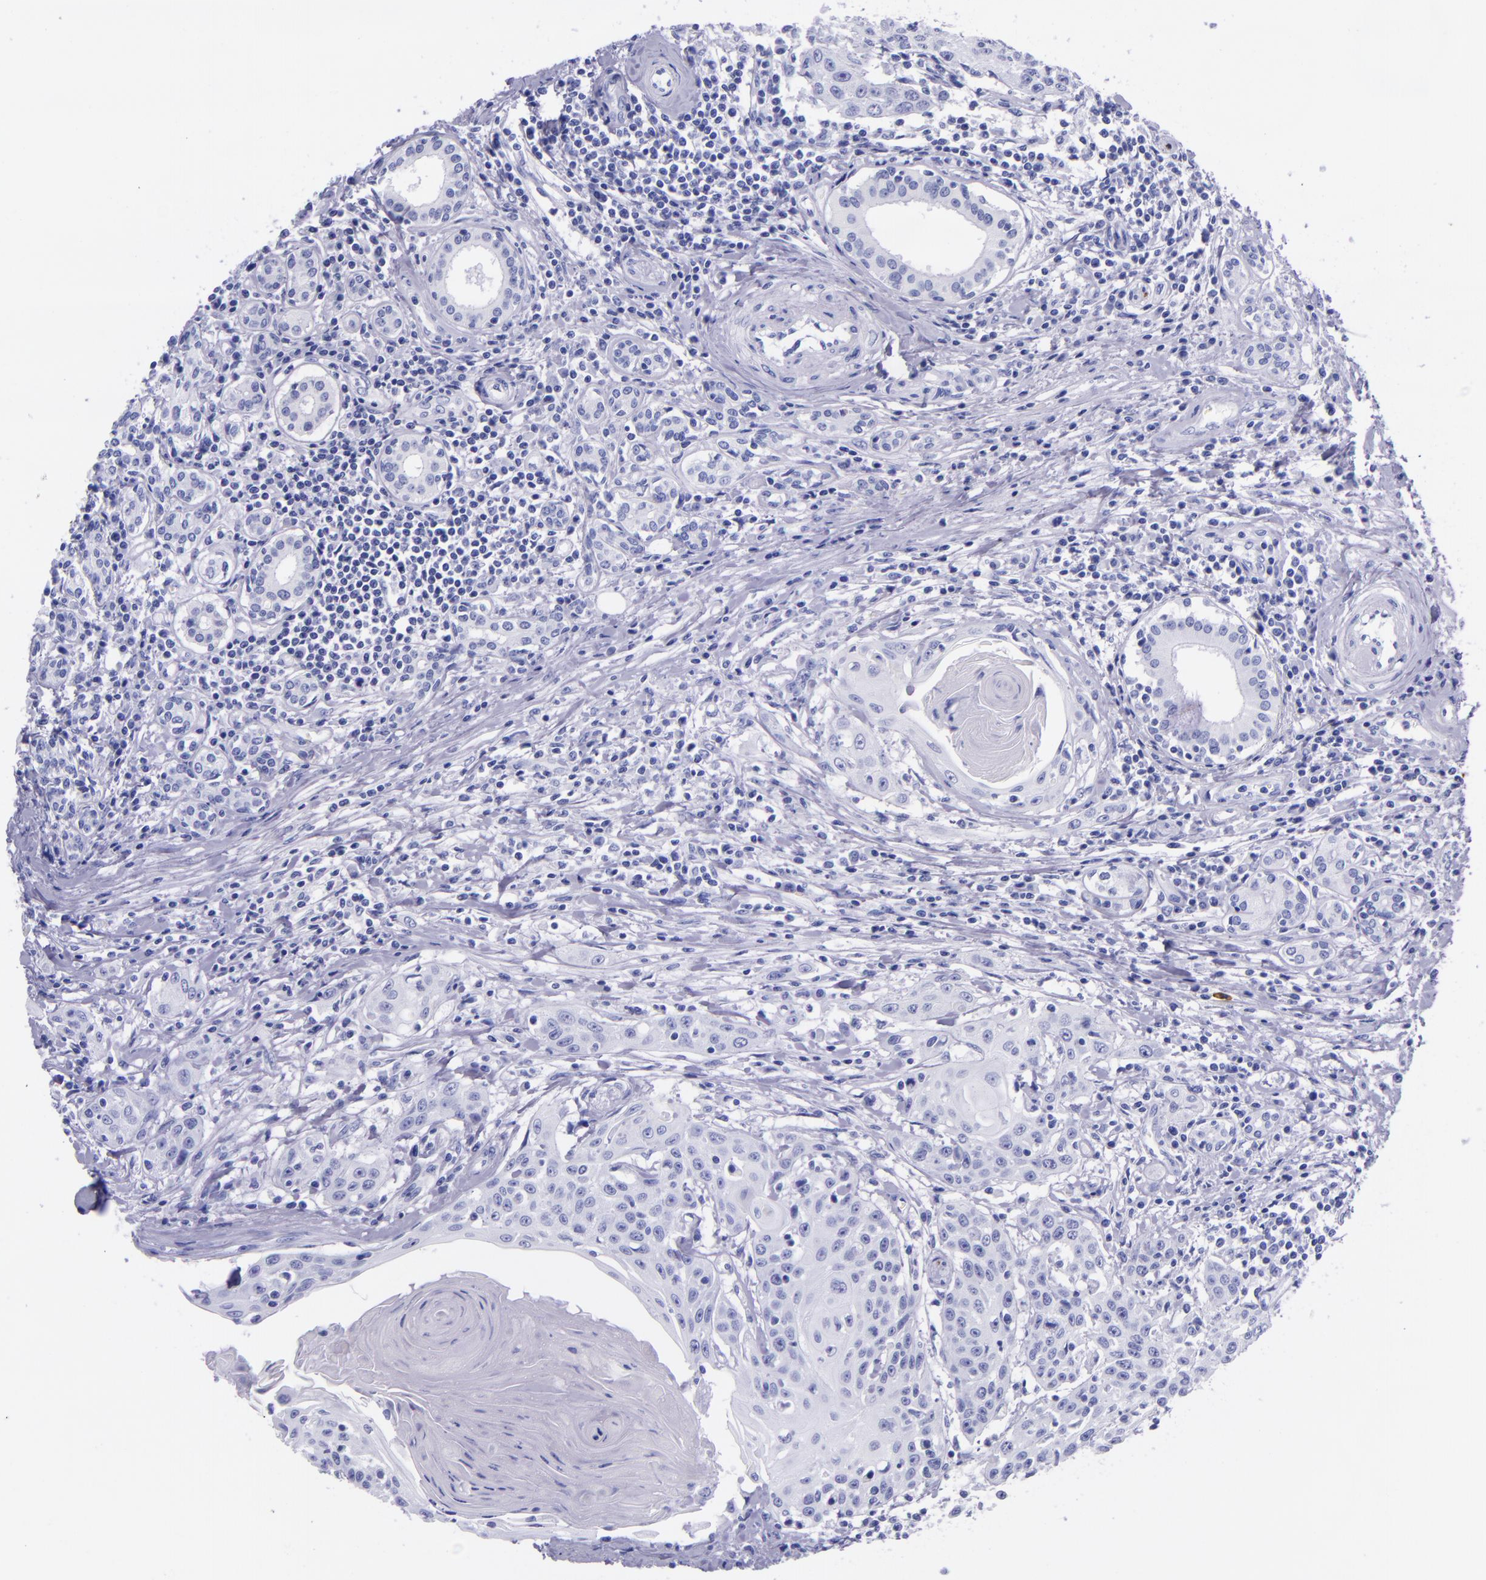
{"staining": {"intensity": "negative", "quantity": "none", "location": "none"}, "tissue": "head and neck cancer", "cell_type": "Tumor cells", "image_type": "cancer", "snomed": [{"axis": "morphology", "description": "Squamous cell carcinoma, NOS"}, {"axis": "morphology", "description": "Squamous cell carcinoma, metastatic, NOS"}, {"axis": "topography", "description": "Lymph node"}, {"axis": "topography", "description": "Salivary gland"}, {"axis": "topography", "description": "Head-Neck"}], "caption": "DAB immunohistochemical staining of head and neck cancer (metastatic squamous cell carcinoma) shows no significant expression in tumor cells.", "gene": "MBP", "patient": {"sex": "female", "age": 74}}